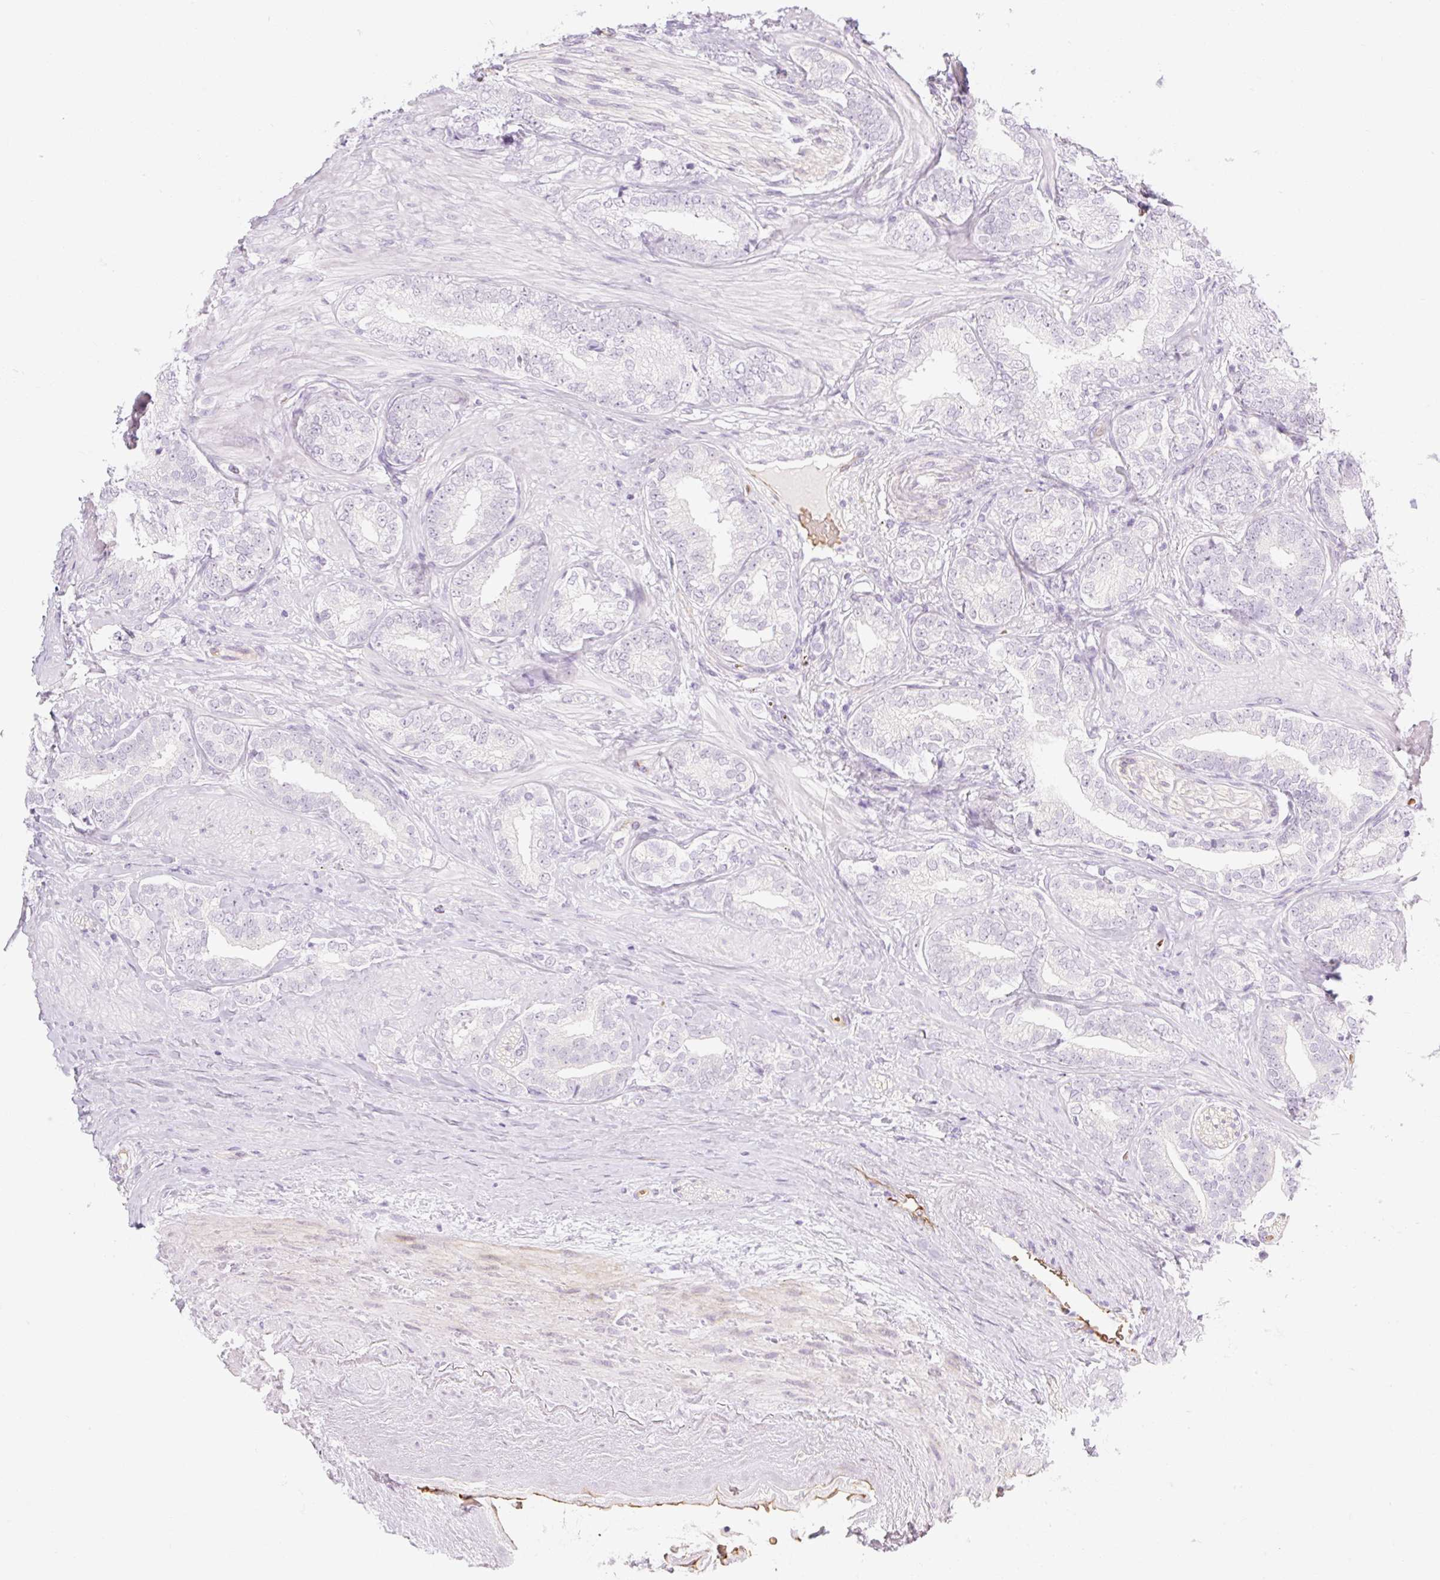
{"staining": {"intensity": "negative", "quantity": "none", "location": "none"}, "tissue": "prostate cancer", "cell_type": "Tumor cells", "image_type": "cancer", "snomed": [{"axis": "morphology", "description": "Adenocarcinoma, High grade"}, {"axis": "topography", "description": "Prostate"}], "caption": "Tumor cells are negative for brown protein staining in high-grade adenocarcinoma (prostate).", "gene": "TAF1L", "patient": {"sex": "male", "age": 72}}